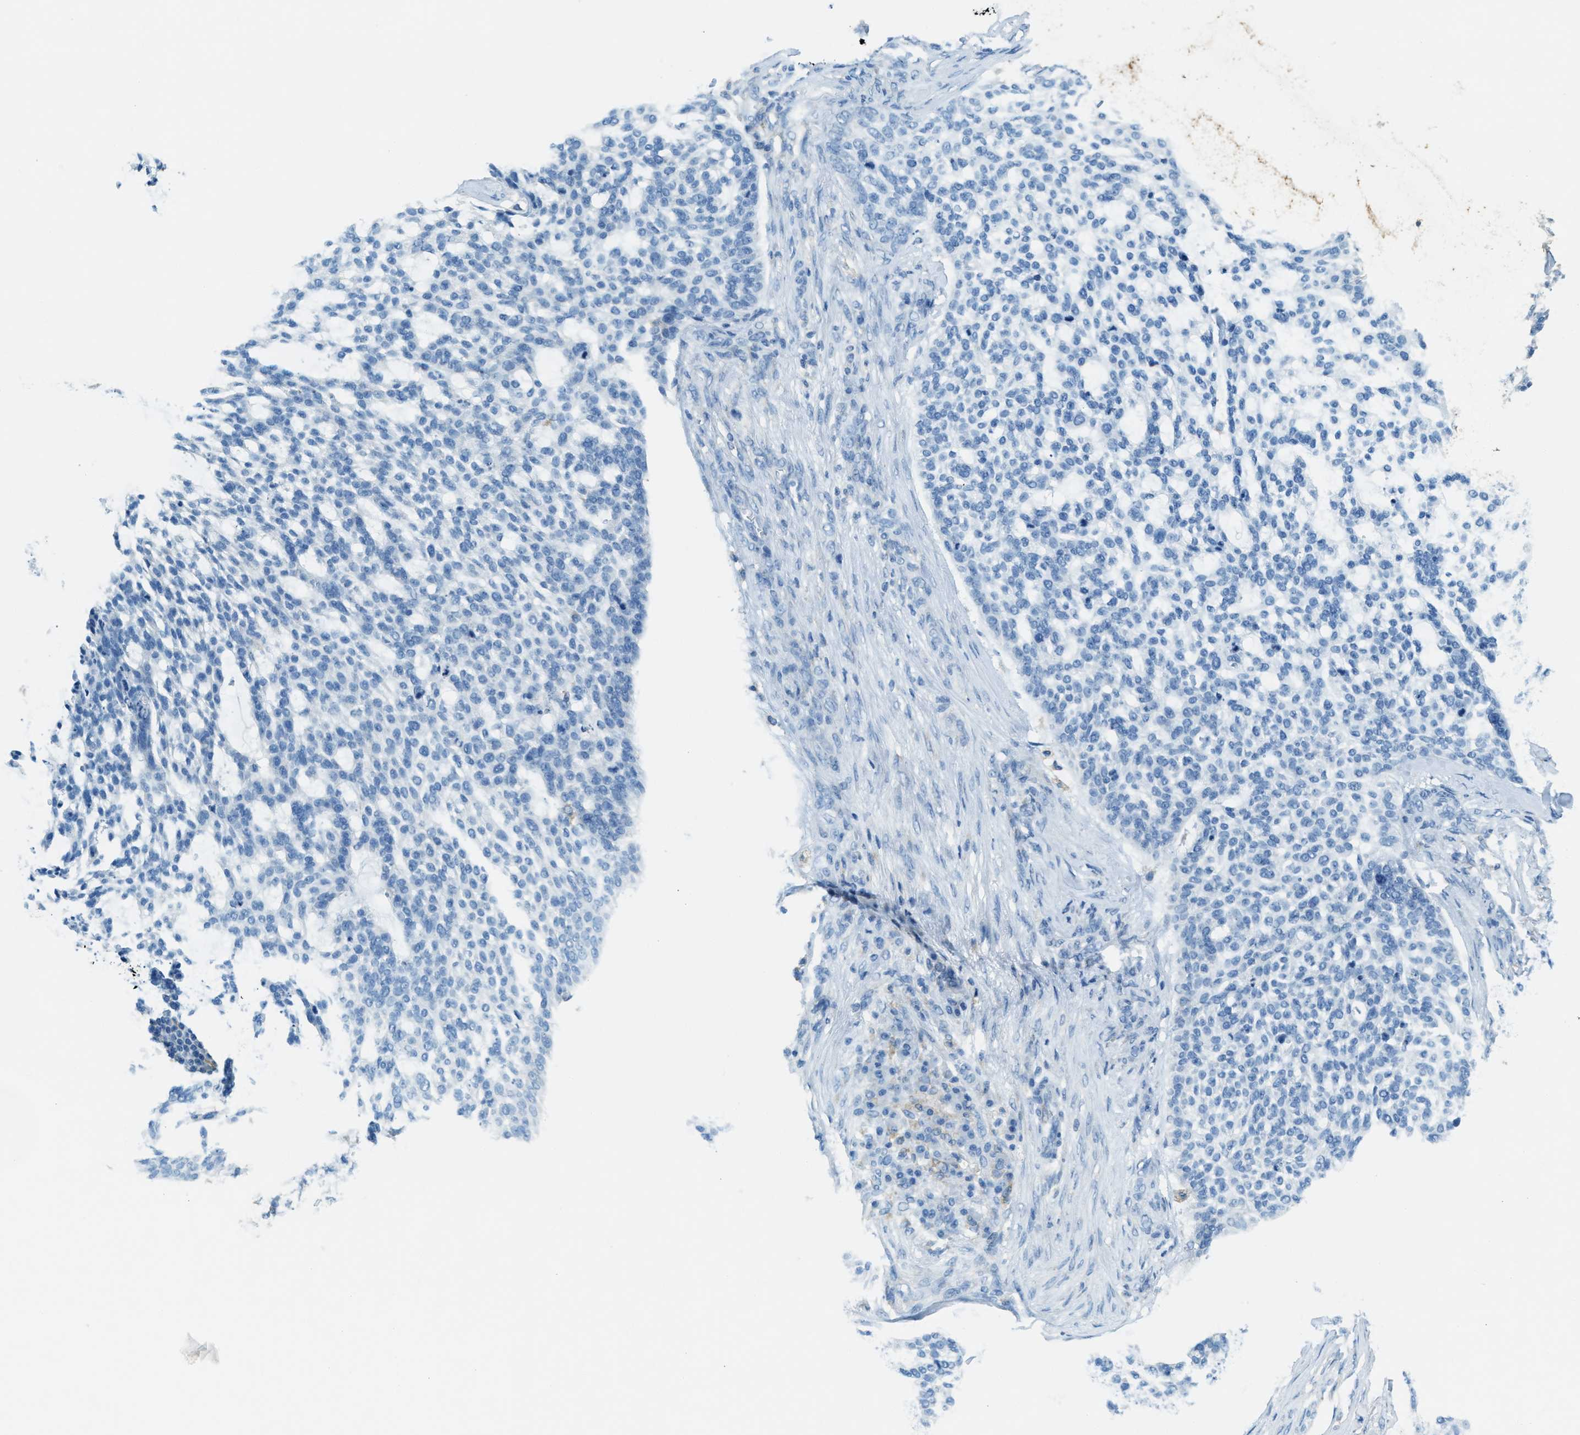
{"staining": {"intensity": "negative", "quantity": "none", "location": "none"}, "tissue": "skin cancer", "cell_type": "Tumor cells", "image_type": "cancer", "snomed": [{"axis": "morphology", "description": "Basal cell carcinoma"}, {"axis": "topography", "description": "Skin"}], "caption": "Immunohistochemistry (IHC) micrograph of human basal cell carcinoma (skin) stained for a protein (brown), which displays no staining in tumor cells.", "gene": "MATCAP2", "patient": {"sex": "female", "age": 64}}